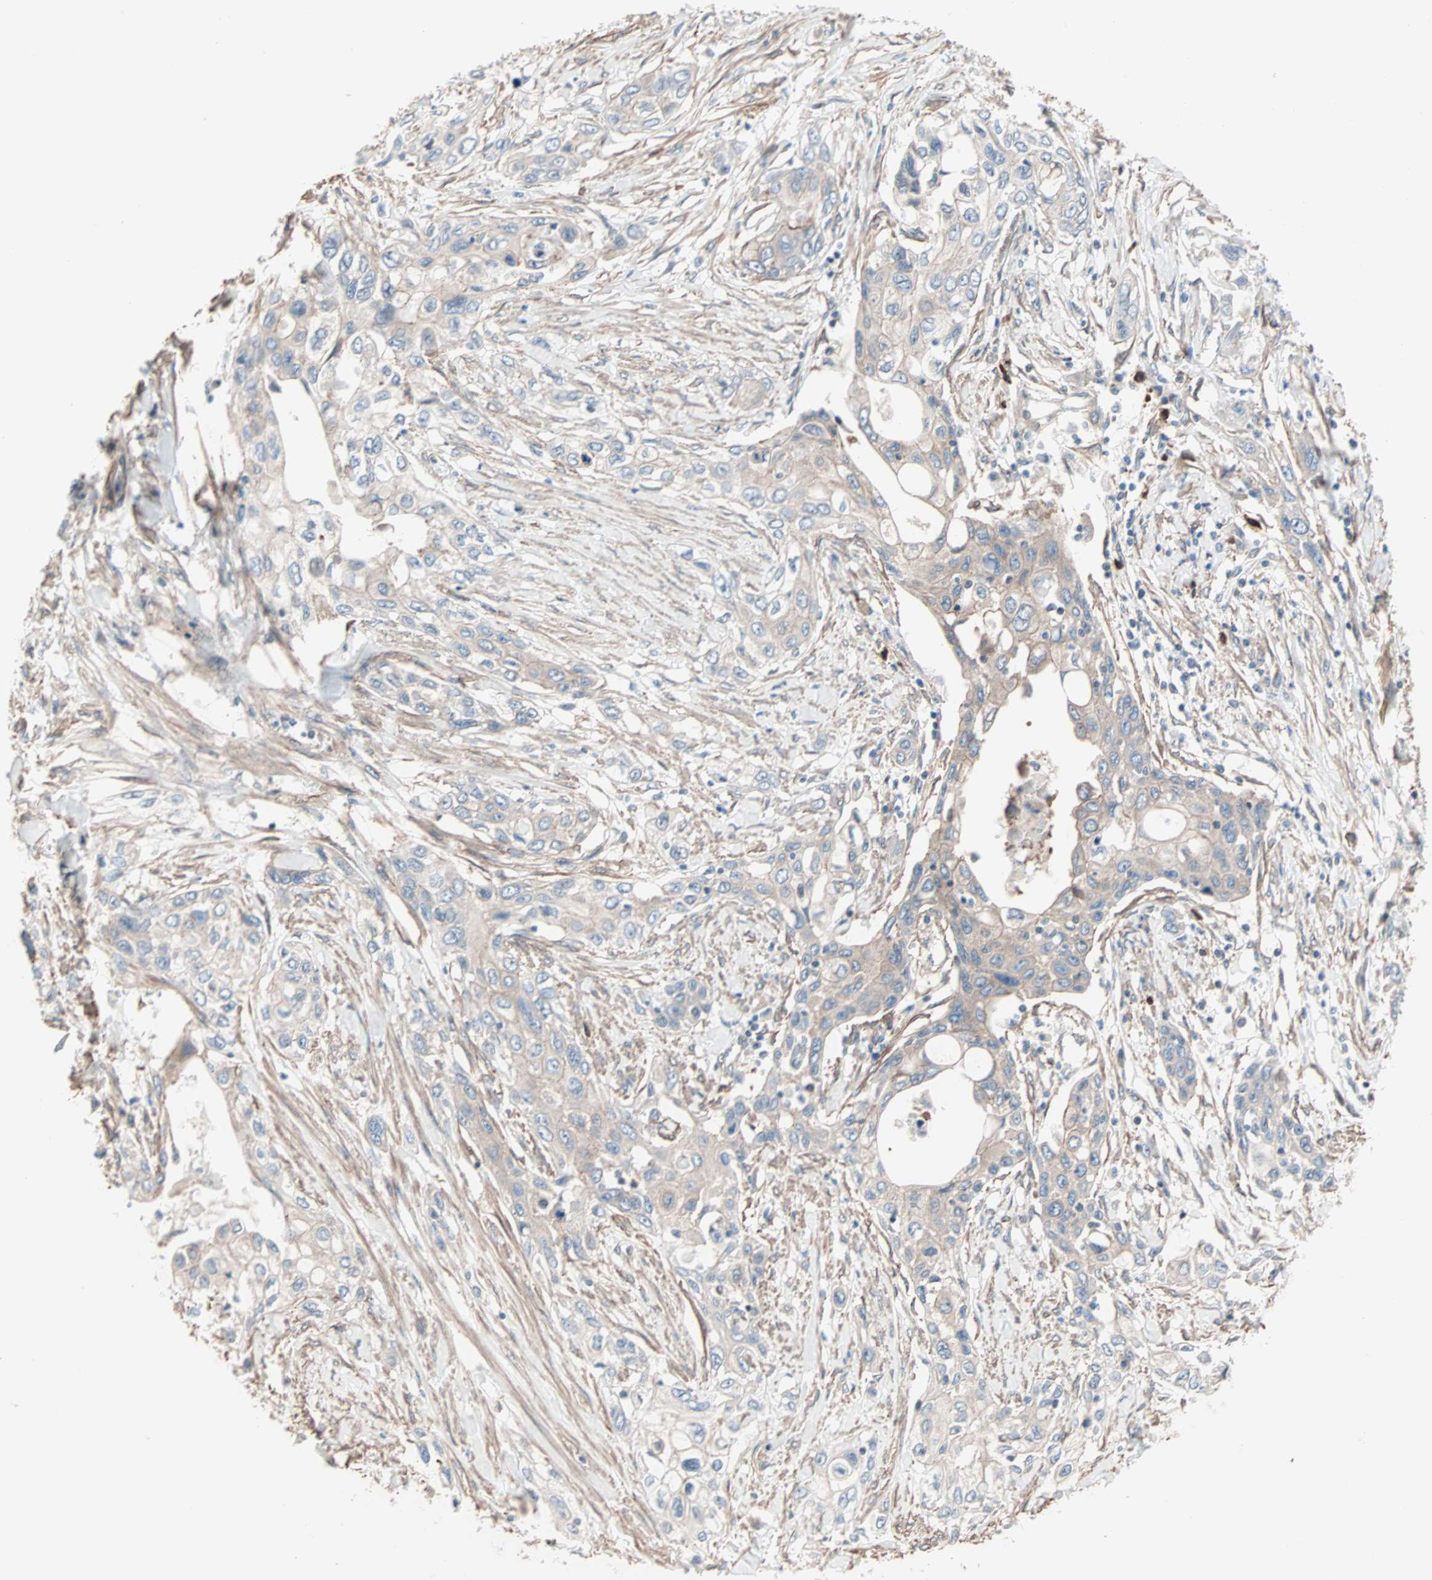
{"staining": {"intensity": "weak", "quantity": ">75%", "location": "cytoplasmic/membranous"}, "tissue": "pancreatic cancer", "cell_type": "Tumor cells", "image_type": "cancer", "snomed": [{"axis": "morphology", "description": "Adenocarcinoma, NOS"}, {"axis": "topography", "description": "Pancreas"}], "caption": "Pancreatic adenocarcinoma stained with a protein marker displays weak staining in tumor cells.", "gene": "ALG5", "patient": {"sex": "female", "age": 70}}